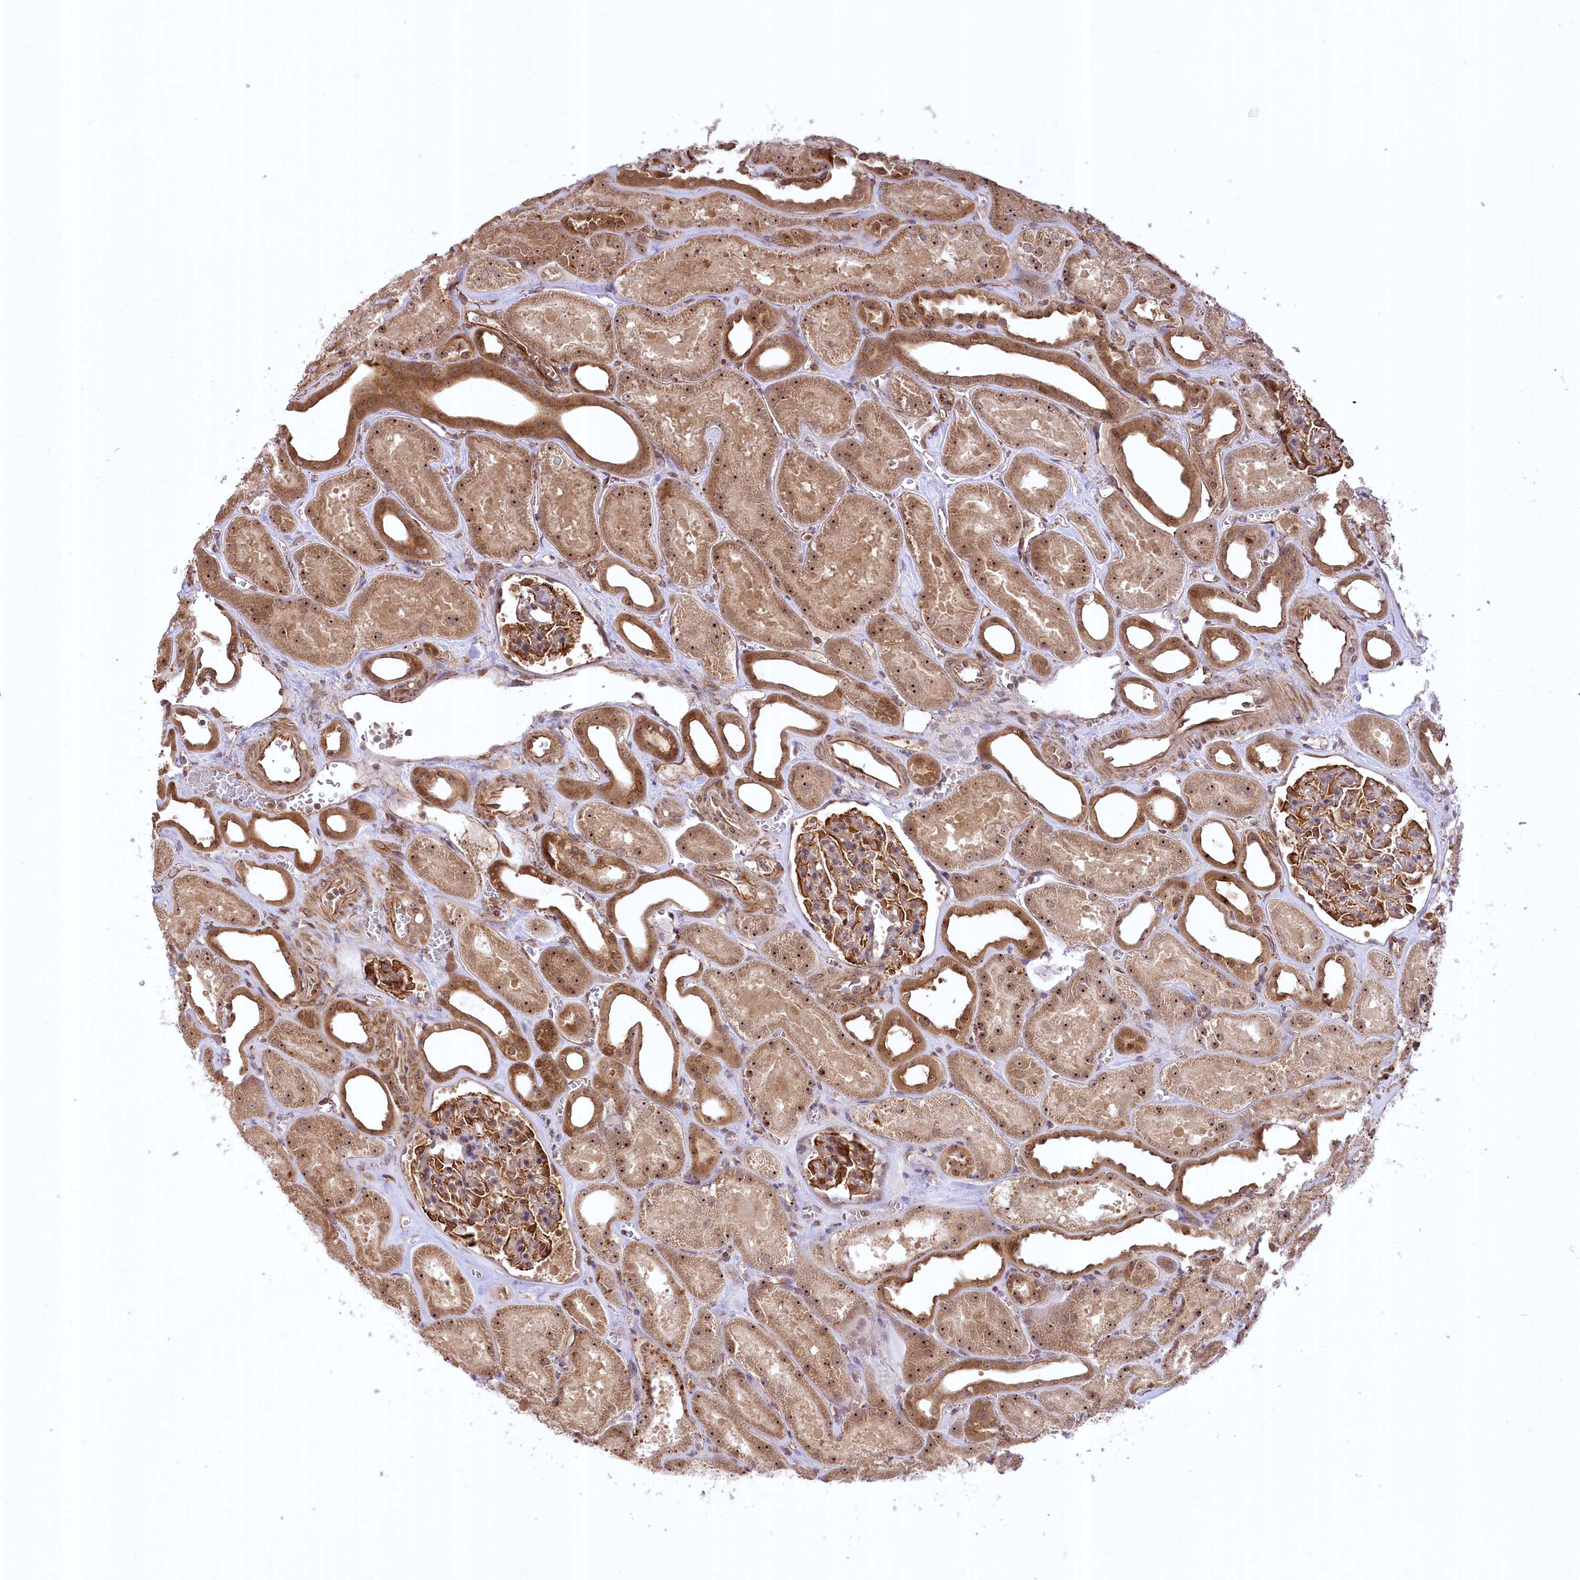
{"staining": {"intensity": "moderate", "quantity": ">75%", "location": "cytoplasmic/membranous"}, "tissue": "kidney", "cell_type": "Cells in glomeruli", "image_type": "normal", "snomed": [{"axis": "morphology", "description": "Normal tissue, NOS"}, {"axis": "morphology", "description": "Adenocarcinoma, NOS"}, {"axis": "topography", "description": "Kidney"}], "caption": "Moderate cytoplasmic/membranous expression is identified in about >75% of cells in glomeruli in unremarkable kidney. The protein of interest is stained brown, and the nuclei are stained in blue (DAB IHC with brightfield microscopy, high magnification).", "gene": "SERGEF", "patient": {"sex": "female", "age": 68}}